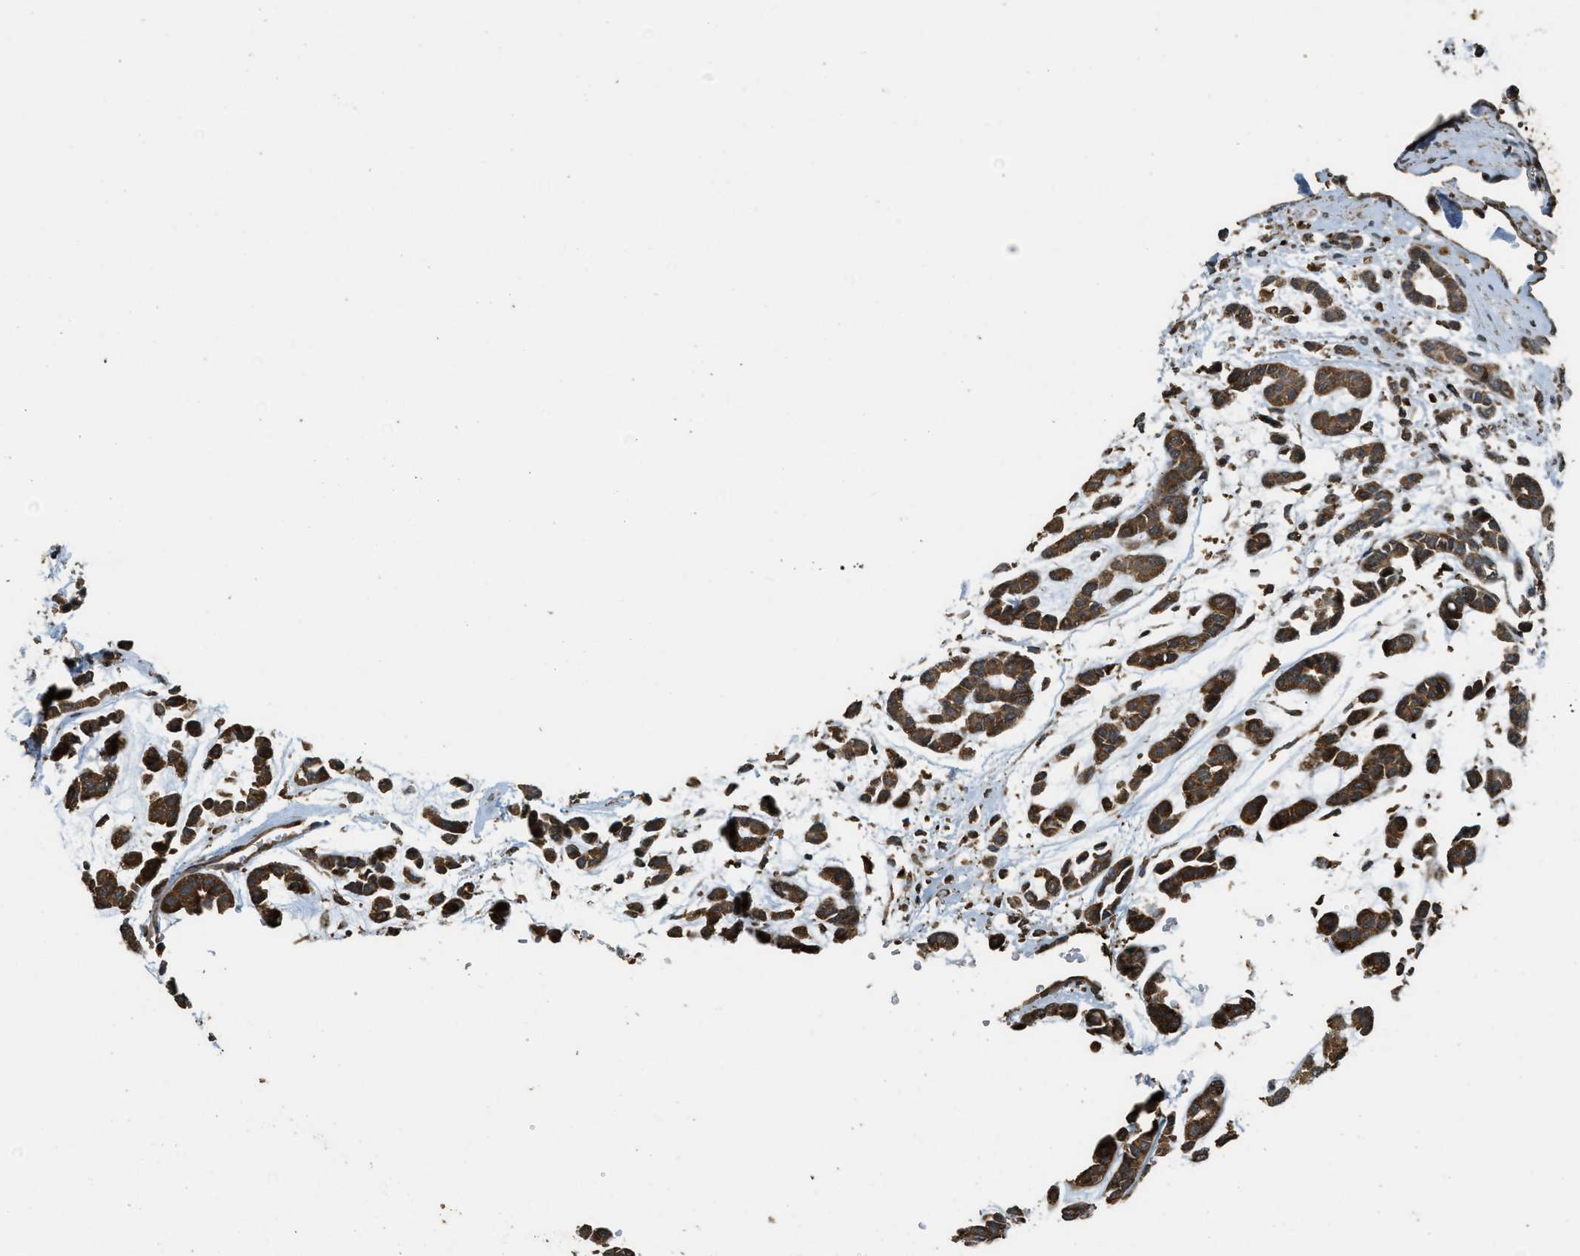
{"staining": {"intensity": "moderate", "quantity": ">75%", "location": "cytoplasmic/membranous"}, "tissue": "head and neck cancer", "cell_type": "Tumor cells", "image_type": "cancer", "snomed": [{"axis": "morphology", "description": "Adenocarcinoma, NOS"}, {"axis": "morphology", "description": "Adenoma, NOS"}, {"axis": "topography", "description": "Head-Neck"}], "caption": "Immunohistochemical staining of human head and neck adenoma shows medium levels of moderate cytoplasmic/membranous positivity in about >75% of tumor cells. (Stains: DAB (3,3'-diaminobenzidine) in brown, nuclei in blue, Microscopy: brightfield microscopy at high magnification).", "gene": "PPP6R3", "patient": {"sex": "female", "age": 55}}